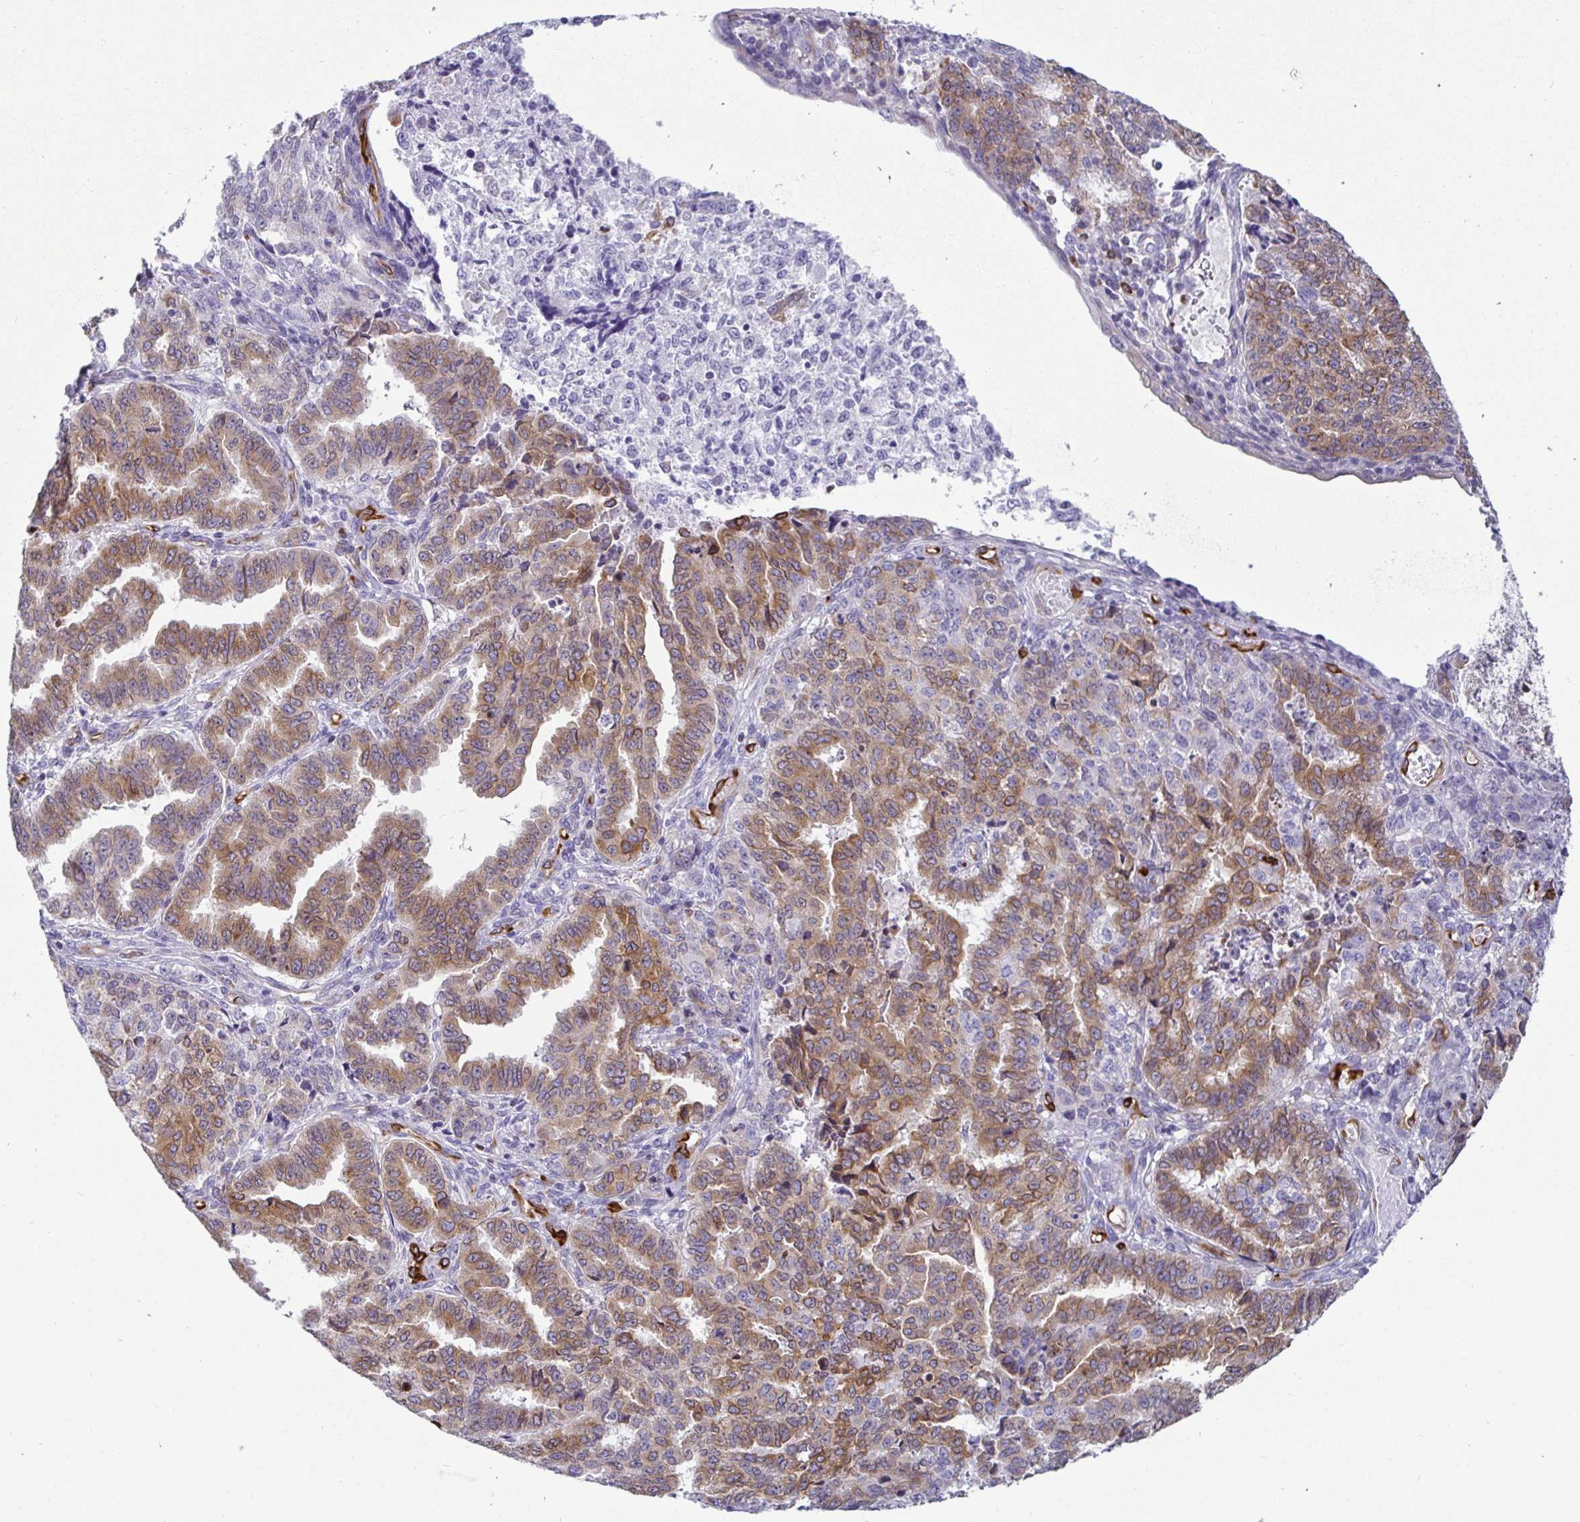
{"staining": {"intensity": "moderate", "quantity": "25%-75%", "location": "cytoplasmic/membranous"}, "tissue": "endometrial cancer", "cell_type": "Tumor cells", "image_type": "cancer", "snomed": [{"axis": "morphology", "description": "Adenocarcinoma, NOS"}, {"axis": "topography", "description": "Endometrium"}], "caption": "IHC micrograph of adenocarcinoma (endometrial) stained for a protein (brown), which displays medium levels of moderate cytoplasmic/membranous expression in about 25%-75% of tumor cells.", "gene": "TP53I11", "patient": {"sex": "female", "age": 50}}